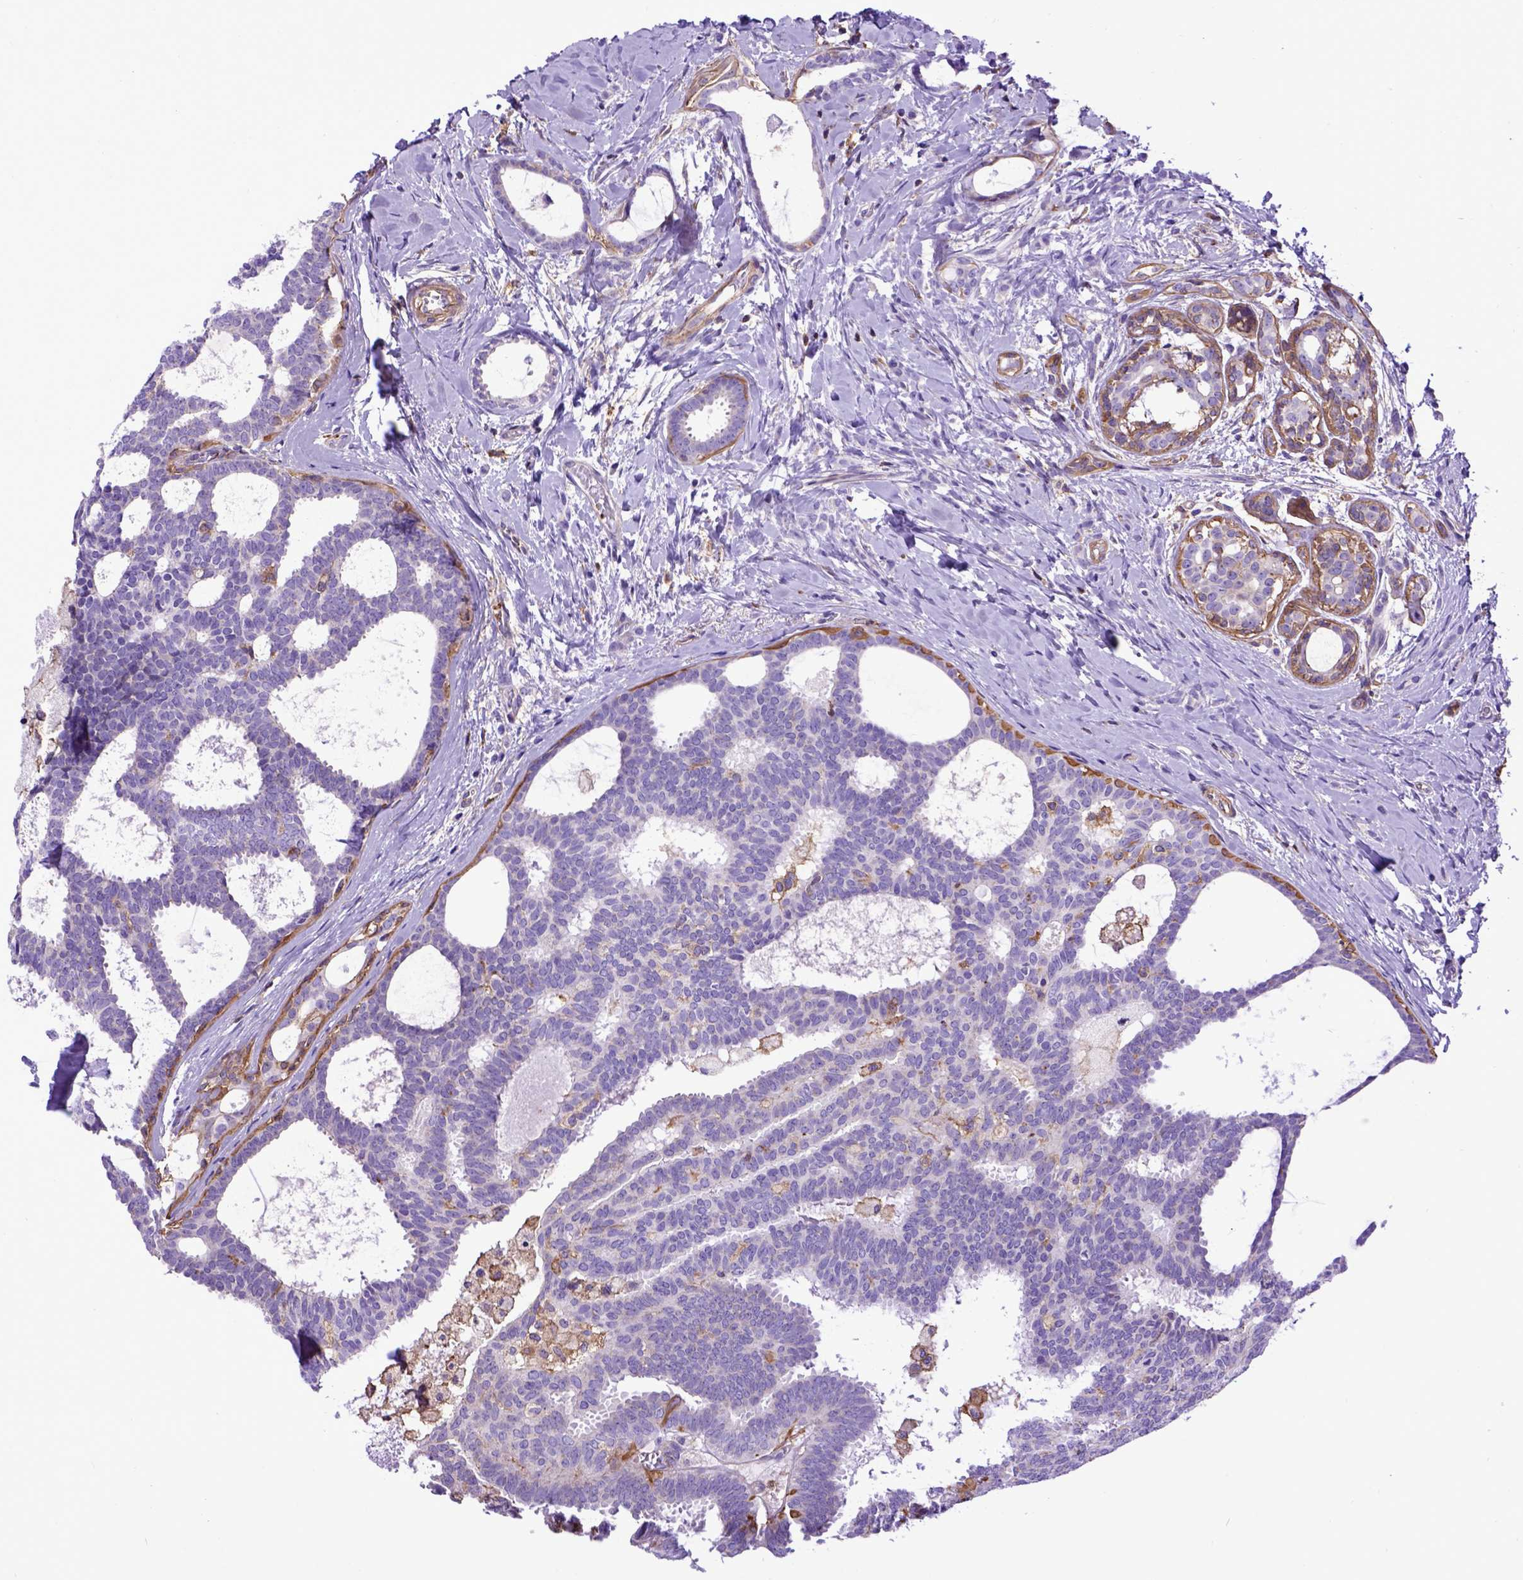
{"staining": {"intensity": "negative", "quantity": "none", "location": "none"}, "tissue": "breast cancer", "cell_type": "Tumor cells", "image_type": "cancer", "snomed": [{"axis": "morphology", "description": "Intraductal carcinoma, in situ"}, {"axis": "morphology", "description": "Duct carcinoma"}, {"axis": "morphology", "description": "Lobular carcinoma, in situ"}, {"axis": "topography", "description": "Breast"}], "caption": "A photomicrograph of breast cancer (intraductal carcinoma,  in situ) stained for a protein displays no brown staining in tumor cells.", "gene": "ASAH2", "patient": {"sex": "female", "age": 44}}